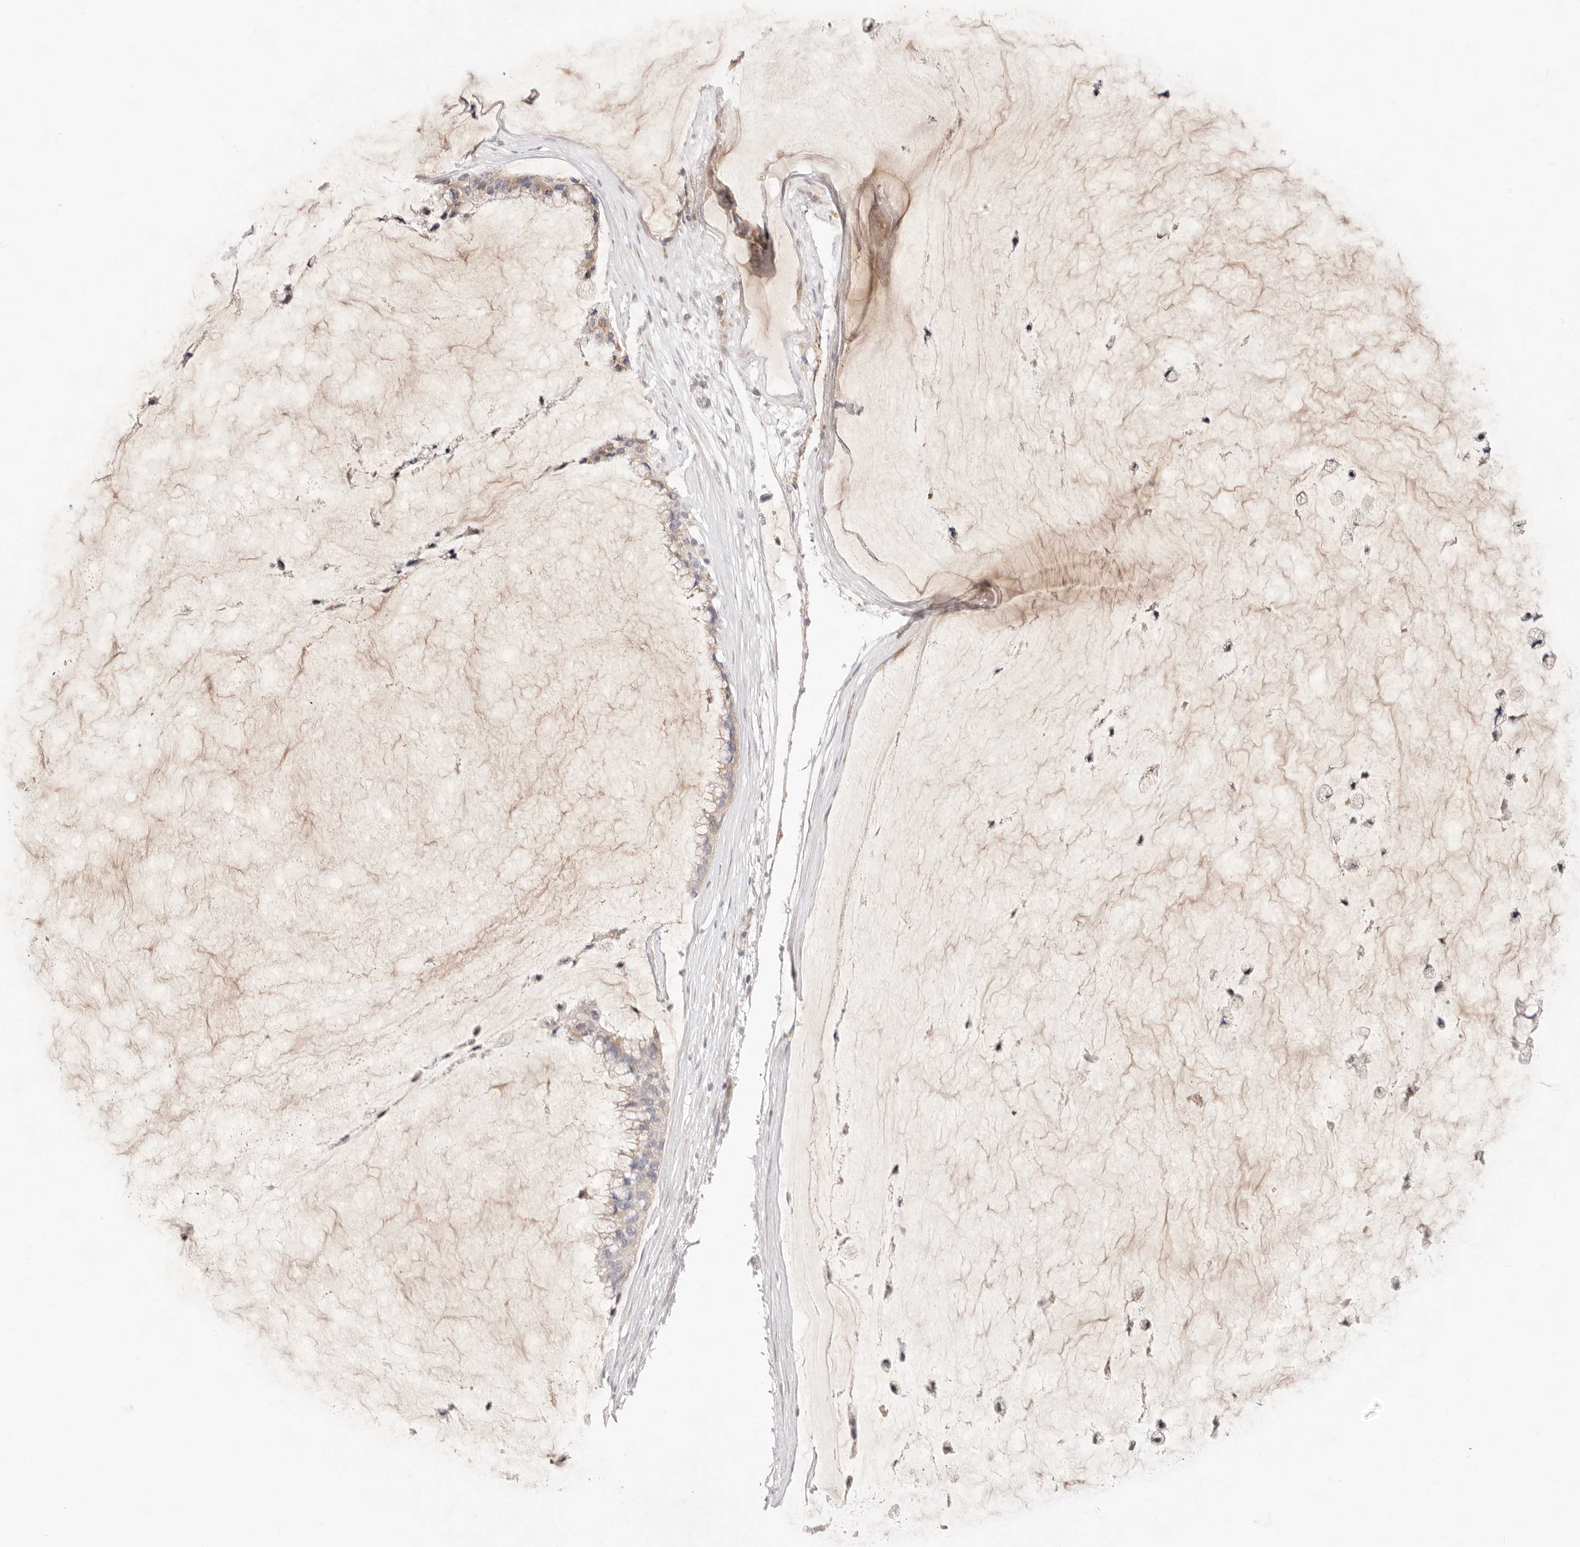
{"staining": {"intensity": "weak", "quantity": "25%-75%", "location": "cytoplasmic/membranous"}, "tissue": "ovarian cancer", "cell_type": "Tumor cells", "image_type": "cancer", "snomed": [{"axis": "morphology", "description": "Cystadenocarcinoma, mucinous, NOS"}, {"axis": "topography", "description": "Ovary"}], "caption": "An IHC histopathology image of tumor tissue is shown. Protein staining in brown labels weak cytoplasmic/membranous positivity in ovarian cancer within tumor cells.", "gene": "GPR156", "patient": {"sex": "female", "age": 39}}